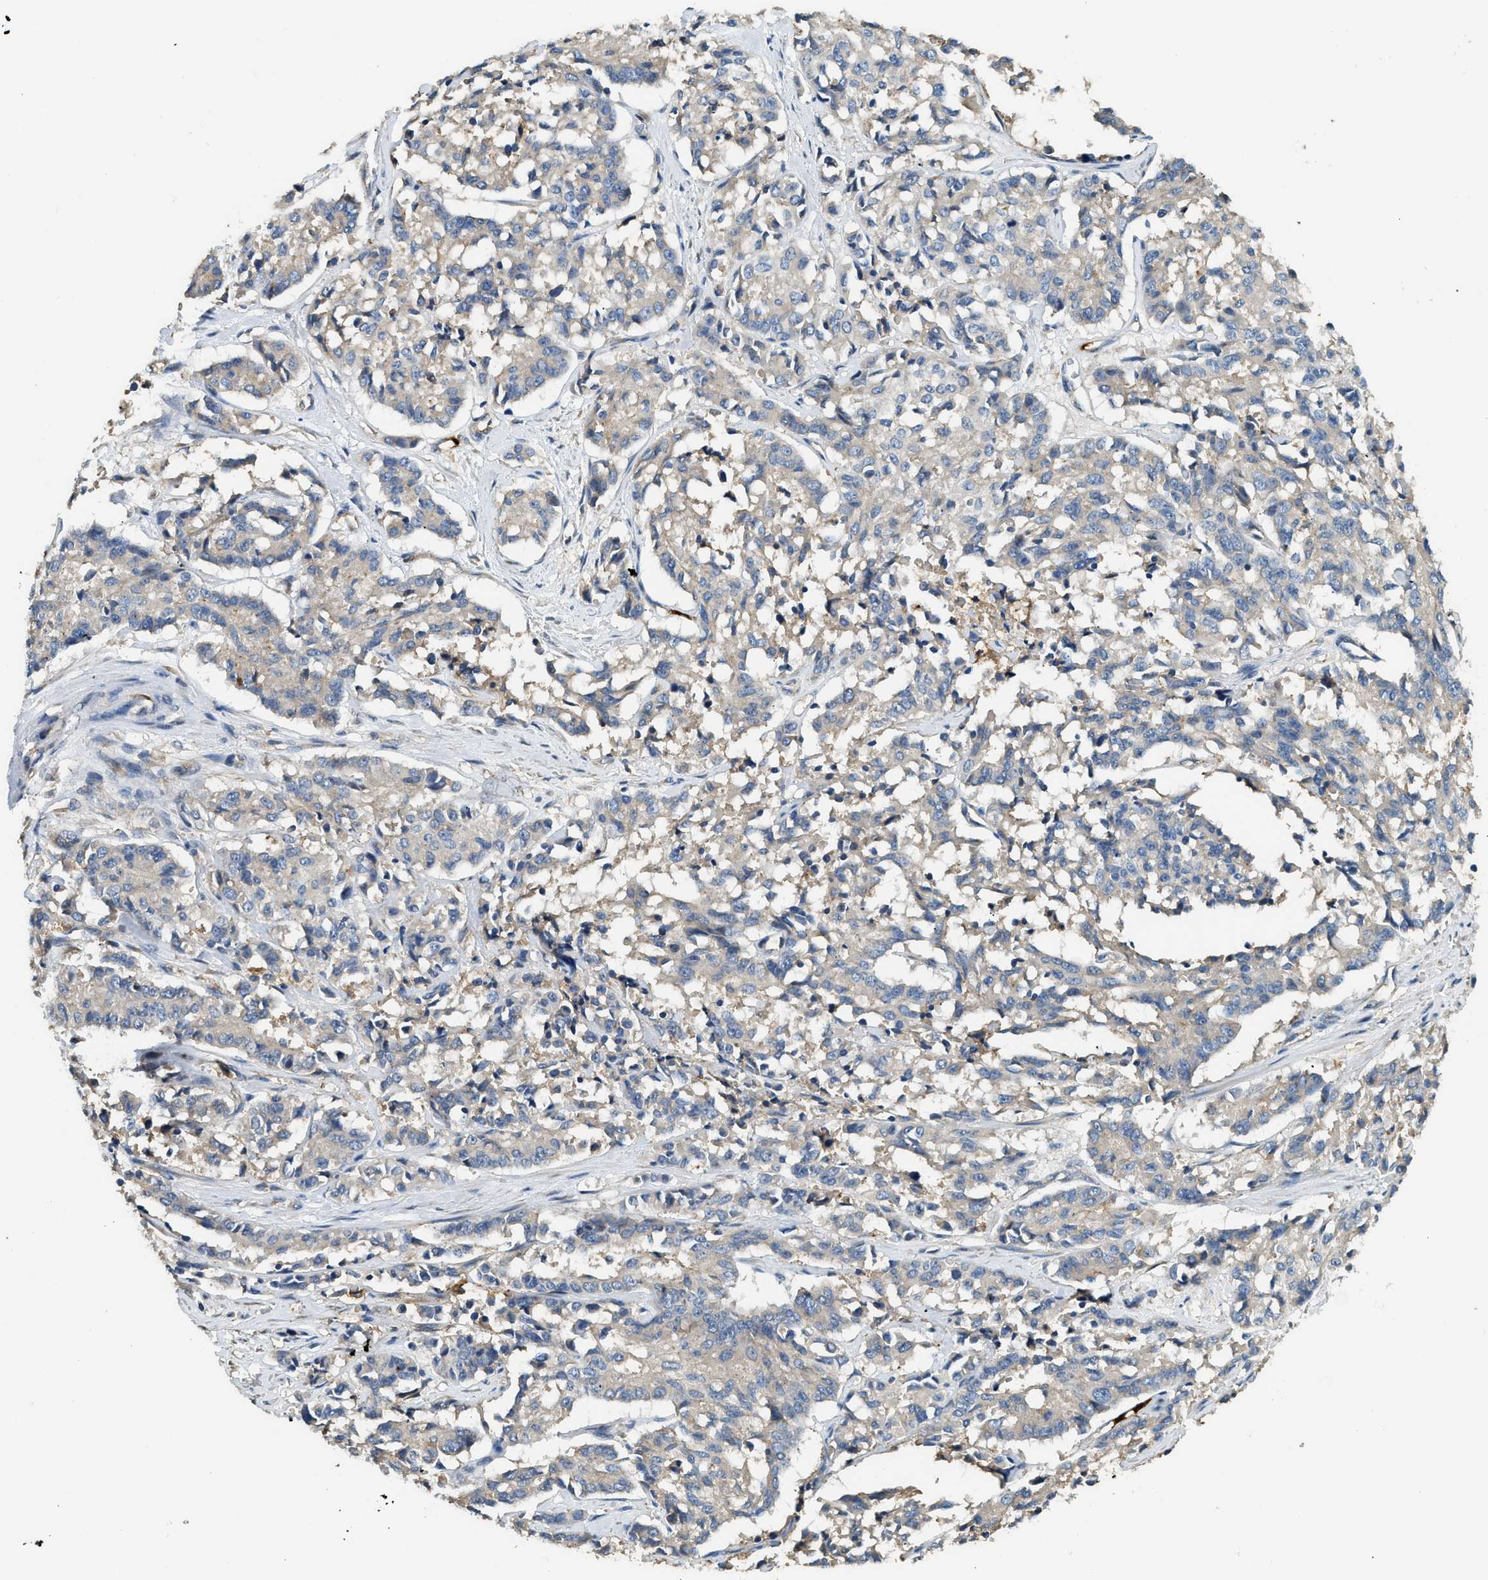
{"staining": {"intensity": "weak", "quantity": "<25%", "location": "cytoplasmic/membranous"}, "tissue": "cervical cancer", "cell_type": "Tumor cells", "image_type": "cancer", "snomed": [{"axis": "morphology", "description": "Squamous cell carcinoma, NOS"}, {"axis": "topography", "description": "Cervix"}], "caption": "DAB (3,3'-diaminobenzidine) immunohistochemical staining of human cervical cancer (squamous cell carcinoma) demonstrates no significant expression in tumor cells.", "gene": "ANXA3", "patient": {"sex": "female", "age": 35}}